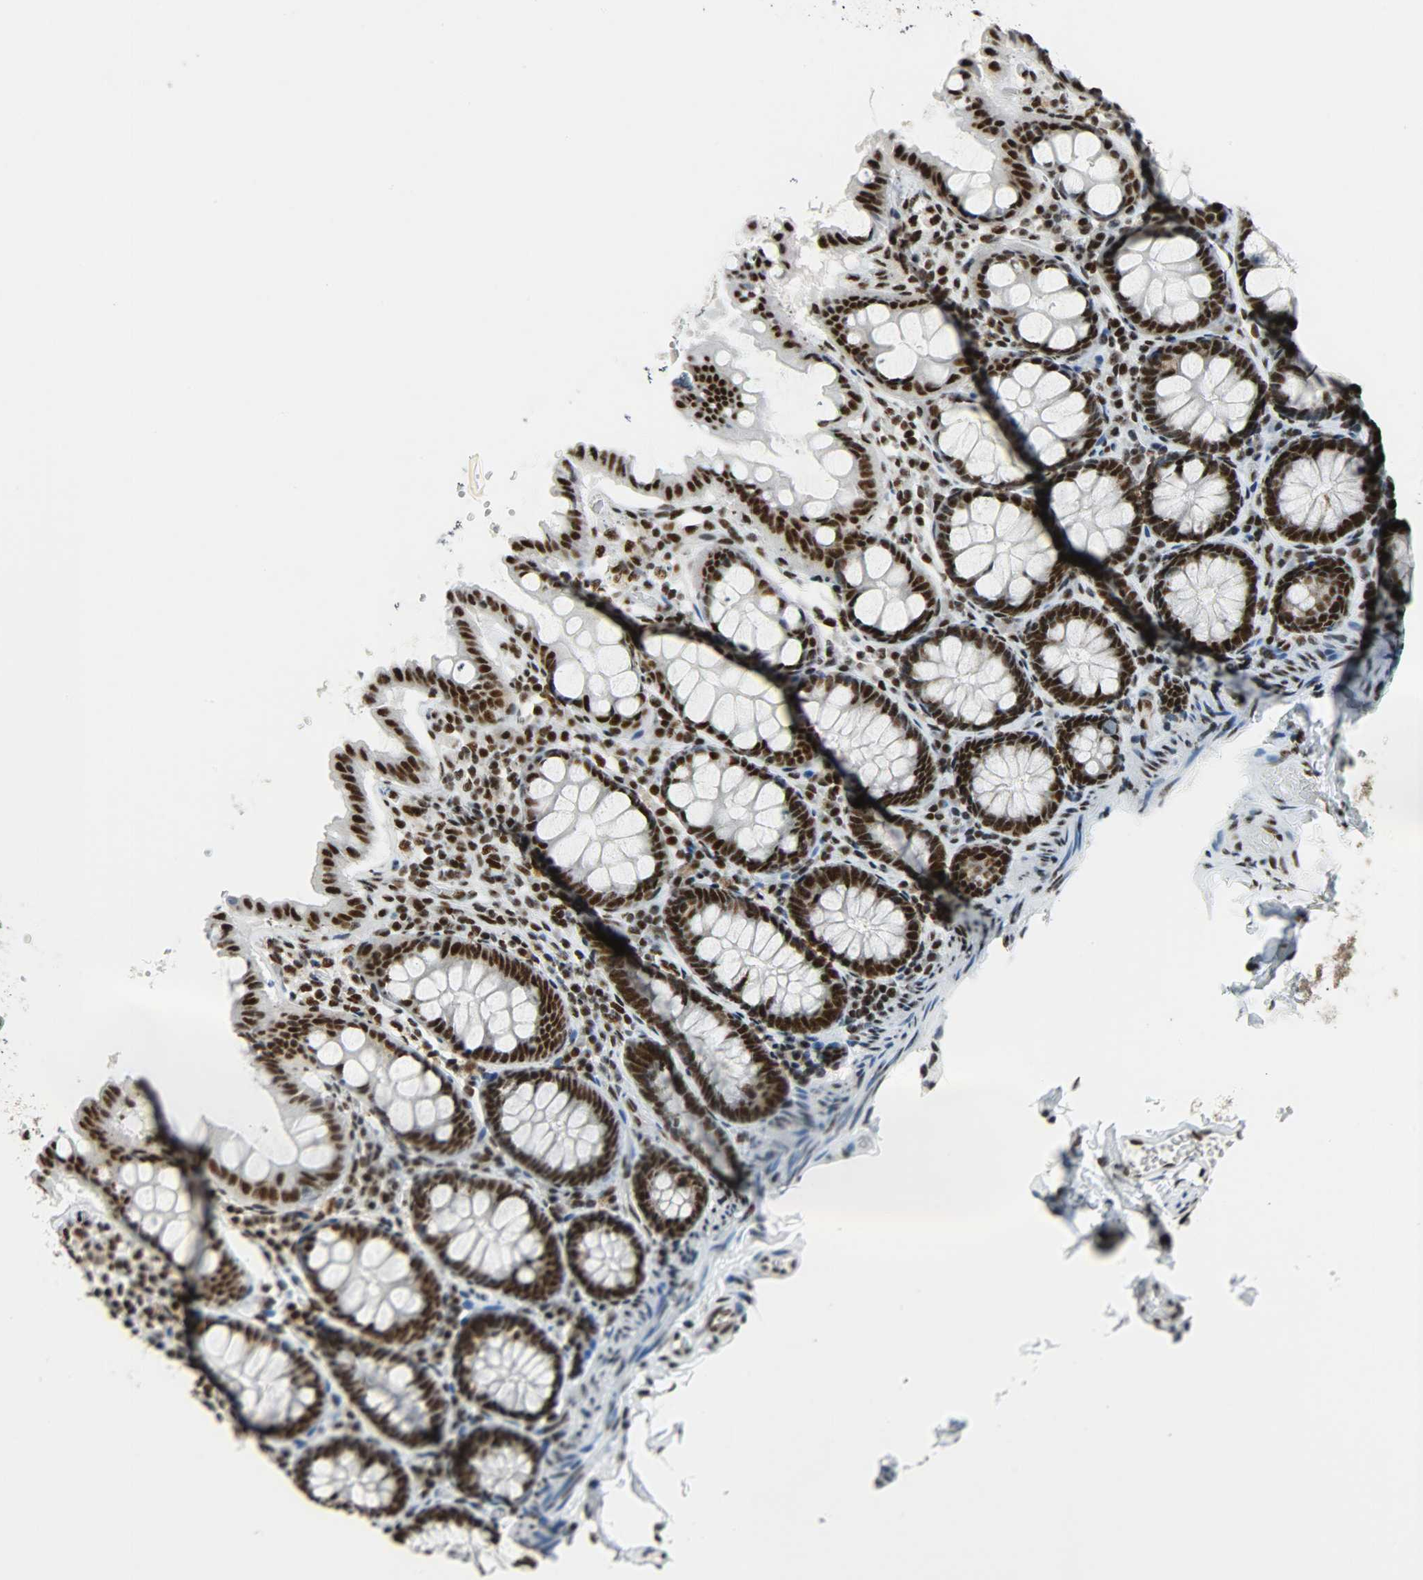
{"staining": {"intensity": "moderate", "quantity": ">75%", "location": "nuclear"}, "tissue": "colon", "cell_type": "Endothelial cells", "image_type": "normal", "snomed": [{"axis": "morphology", "description": "Normal tissue, NOS"}, {"axis": "topography", "description": "Colon"}], "caption": "Immunohistochemistry of normal human colon exhibits medium levels of moderate nuclear positivity in about >75% of endothelial cells.", "gene": "SNRPA", "patient": {"sex": "female", "age": 61}}